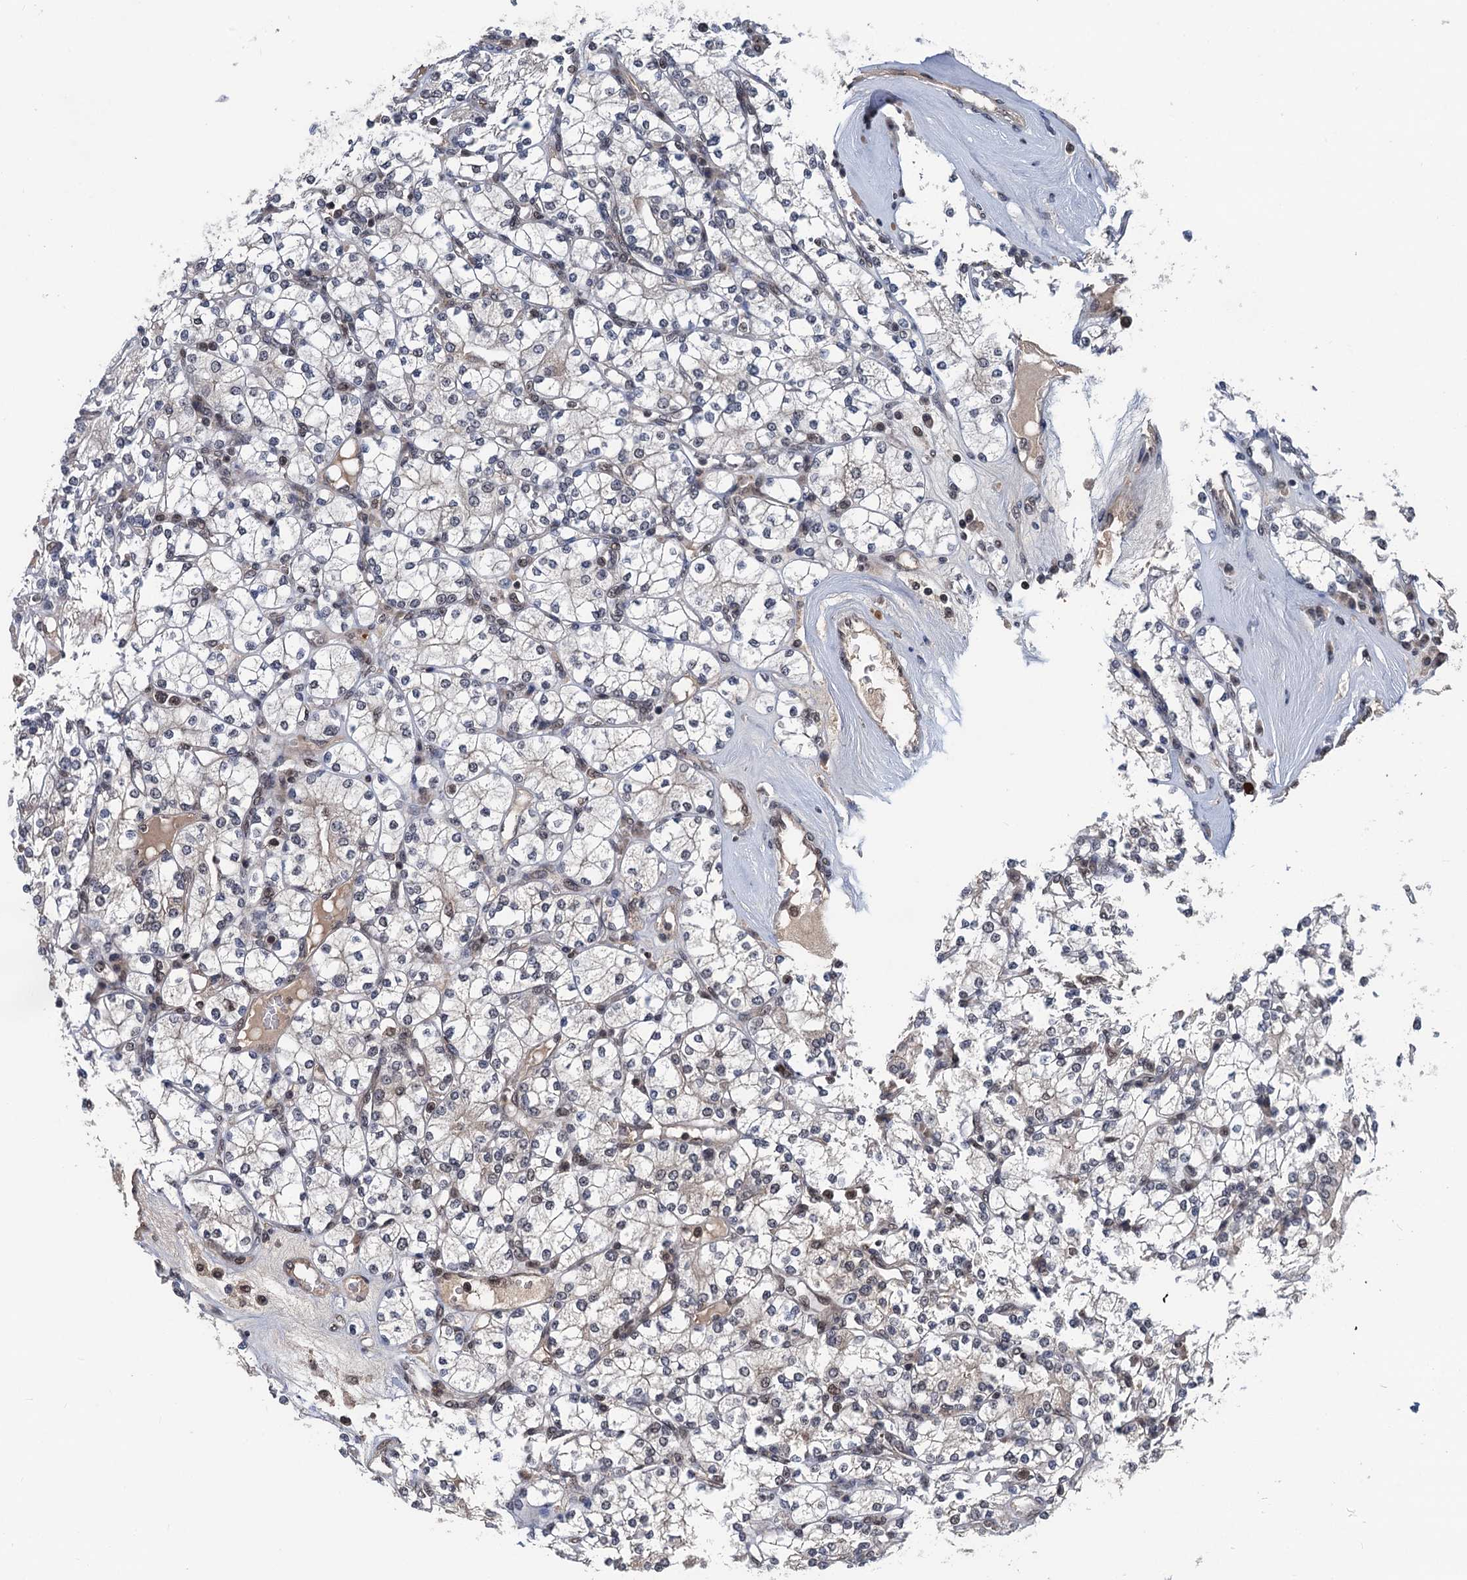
{"staining": {"intensity": "weak", "quantity": "<25%", "location": "cytoplasmic/membranous,nuclear"}, "tissue": "renal cancer", "cell_type": "Tumor cells", "image_type": "cancer", "snomed": [{"axis": "morphology", "description": "Adenocarcinoma, NOS"}, {"axis": "topography", "description": "Kidney"}], "caption": "Tumor cells show no significant protein expression in adenocarcinoma (renal).", "gene": "RASSF4", "patient": {"sex": "male", "age": 77}}